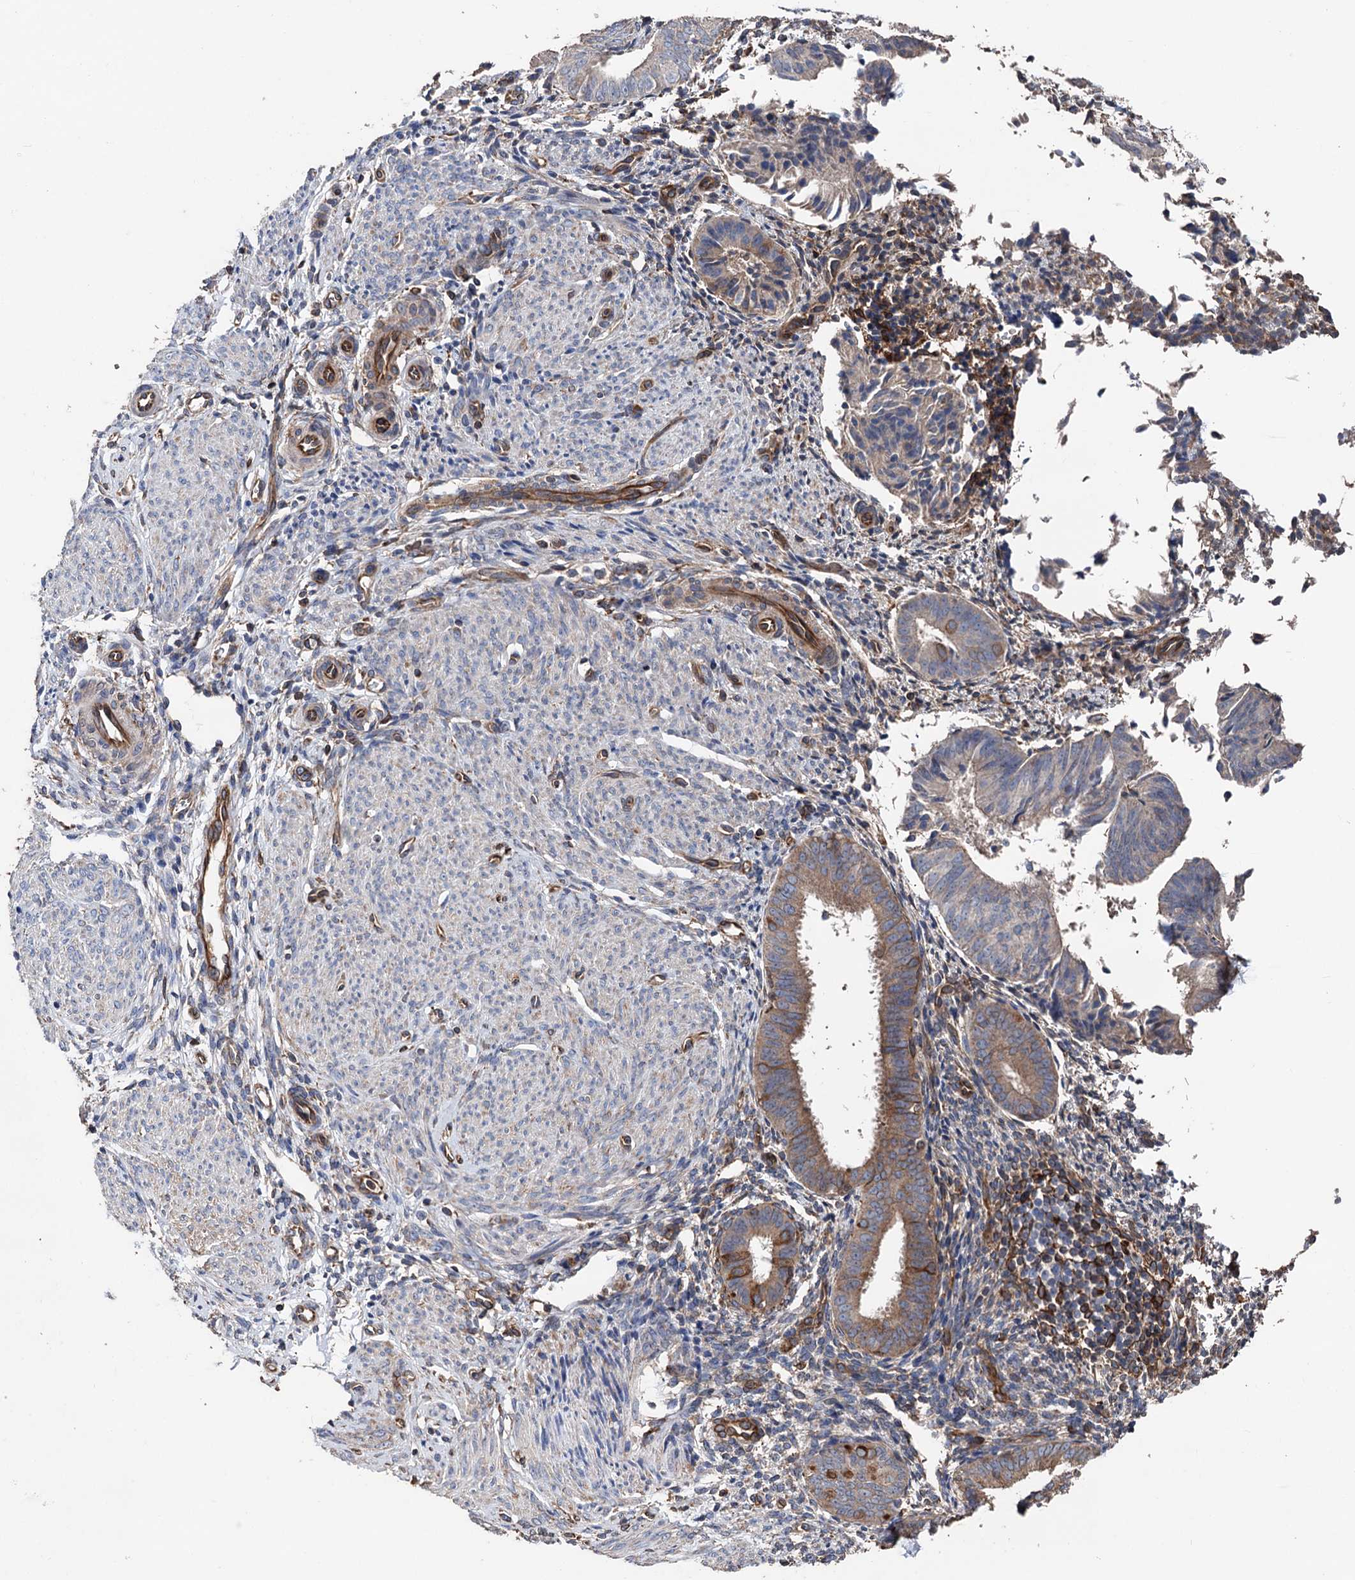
{"staining": {"intensity": "moderate", "quantity": "<25%", "location": "cytoplasmic/membranous"}, "tissue": "endometrium", "cell_type": "Cells in endometrial stroma", "image_type": "normal", "snomed": [{"axis": "morphology", "description": "Normal tissue, NOS"}, {"axis": "topography", "description": "Uterus"}, {"axis": "topography", "description": "Endometrium"}], "caption": "Immunohistochemical staining of benign endometrium displays low levels of moderate cytoplasmic/membranous staining in about <25% of cells in endometrial stroma.", "gene": "STING1", "patient": {"sex": "female", "age": 48}}